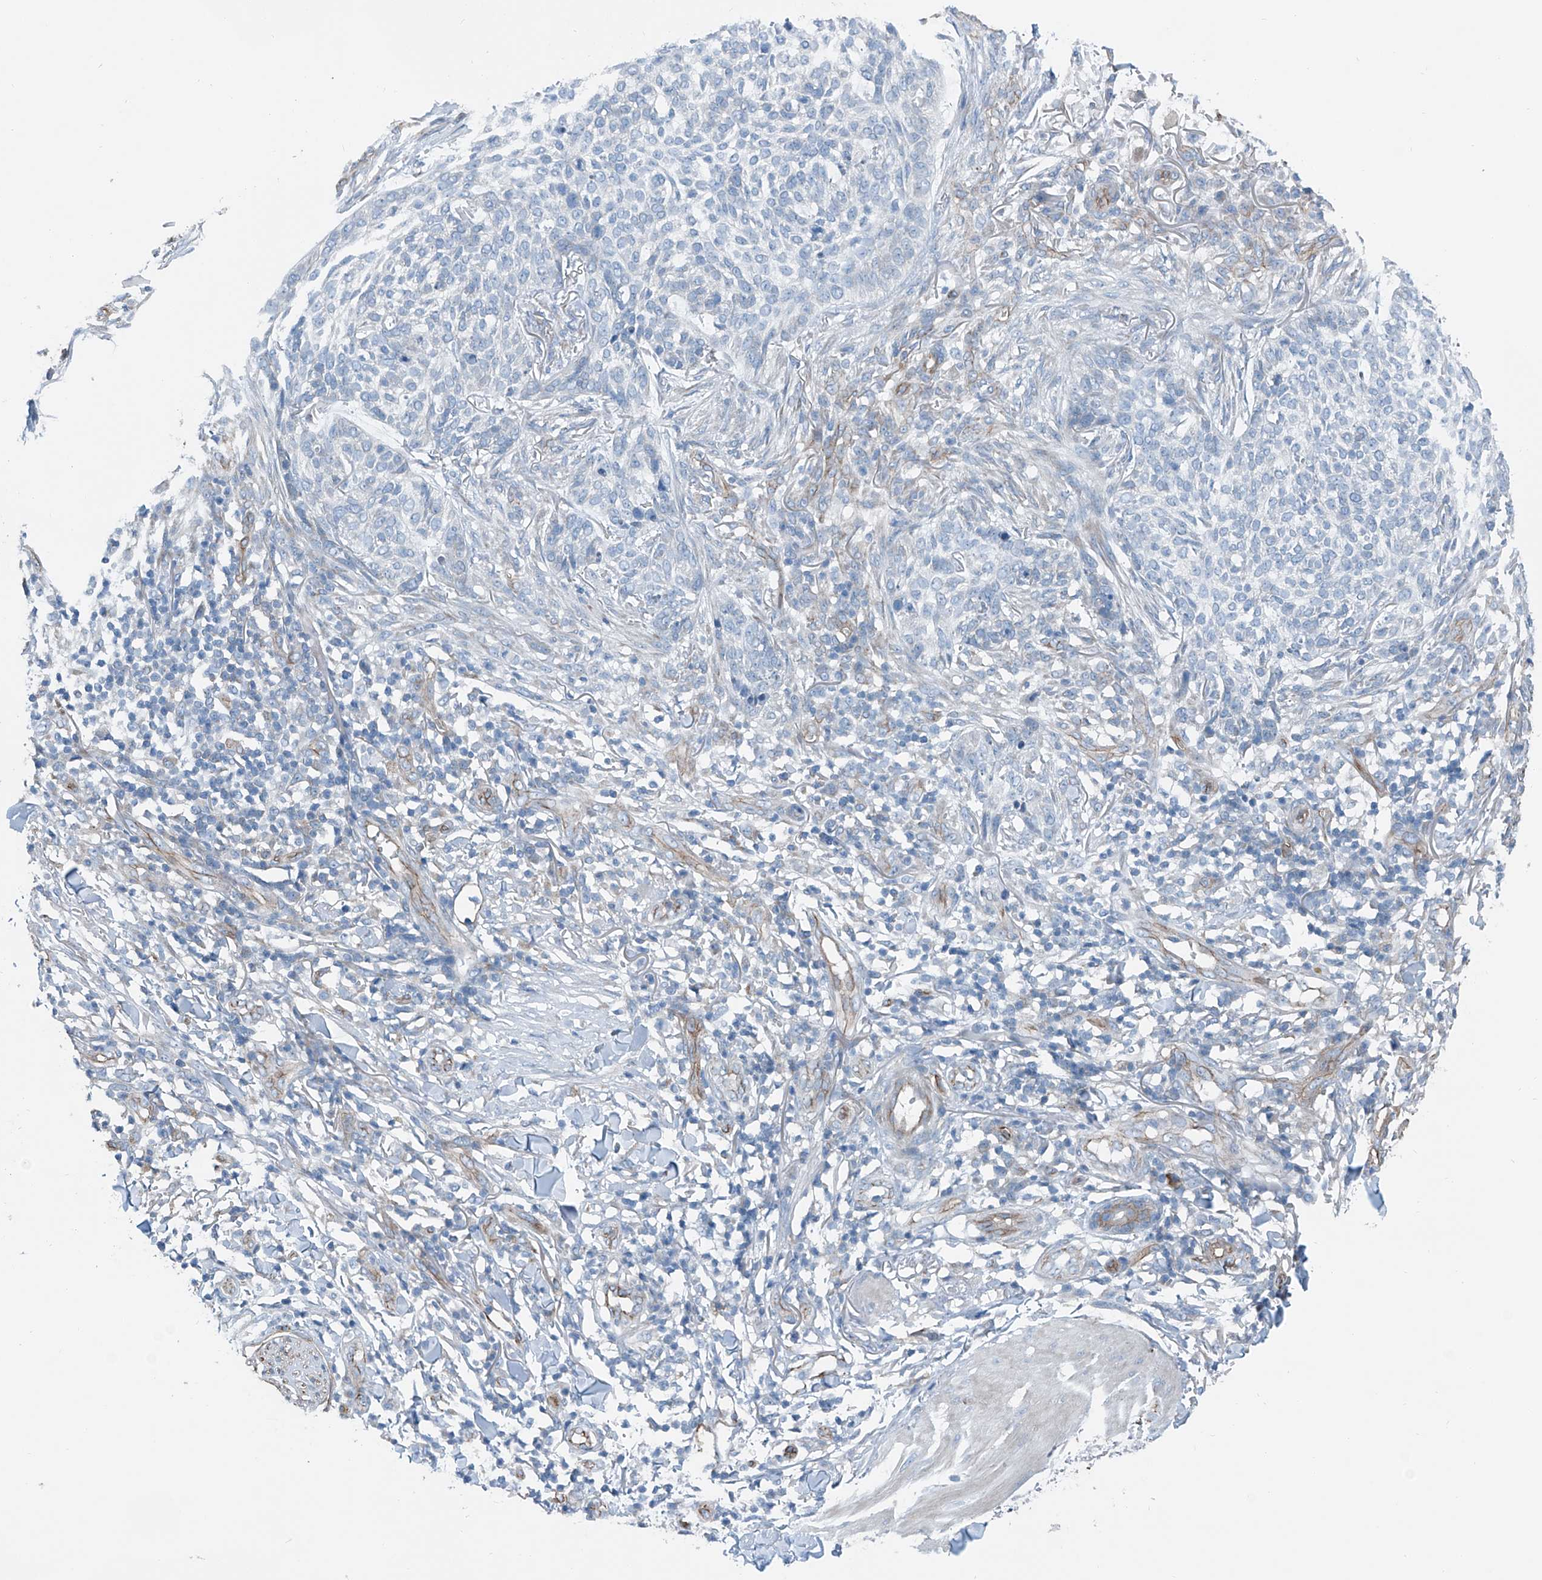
{"staining": {"intensity": "negative", "quantity": "none", "location": "none"}, "tissue": "skin cancer", "cell_type": "Tumor cells", "image_type": "cancer", "snomed": [{"axis": "morphology", "description": "Basal cell carcinoma"}, {"axis": "topography", "description": "Skin"}], "caption": "Immunohistochemical staining of human skin basal cell carcinoma reveals no significant expression in tumor cells.", "gene": "THEMIS2", "patient": {"sex": "female", "age": 64}}